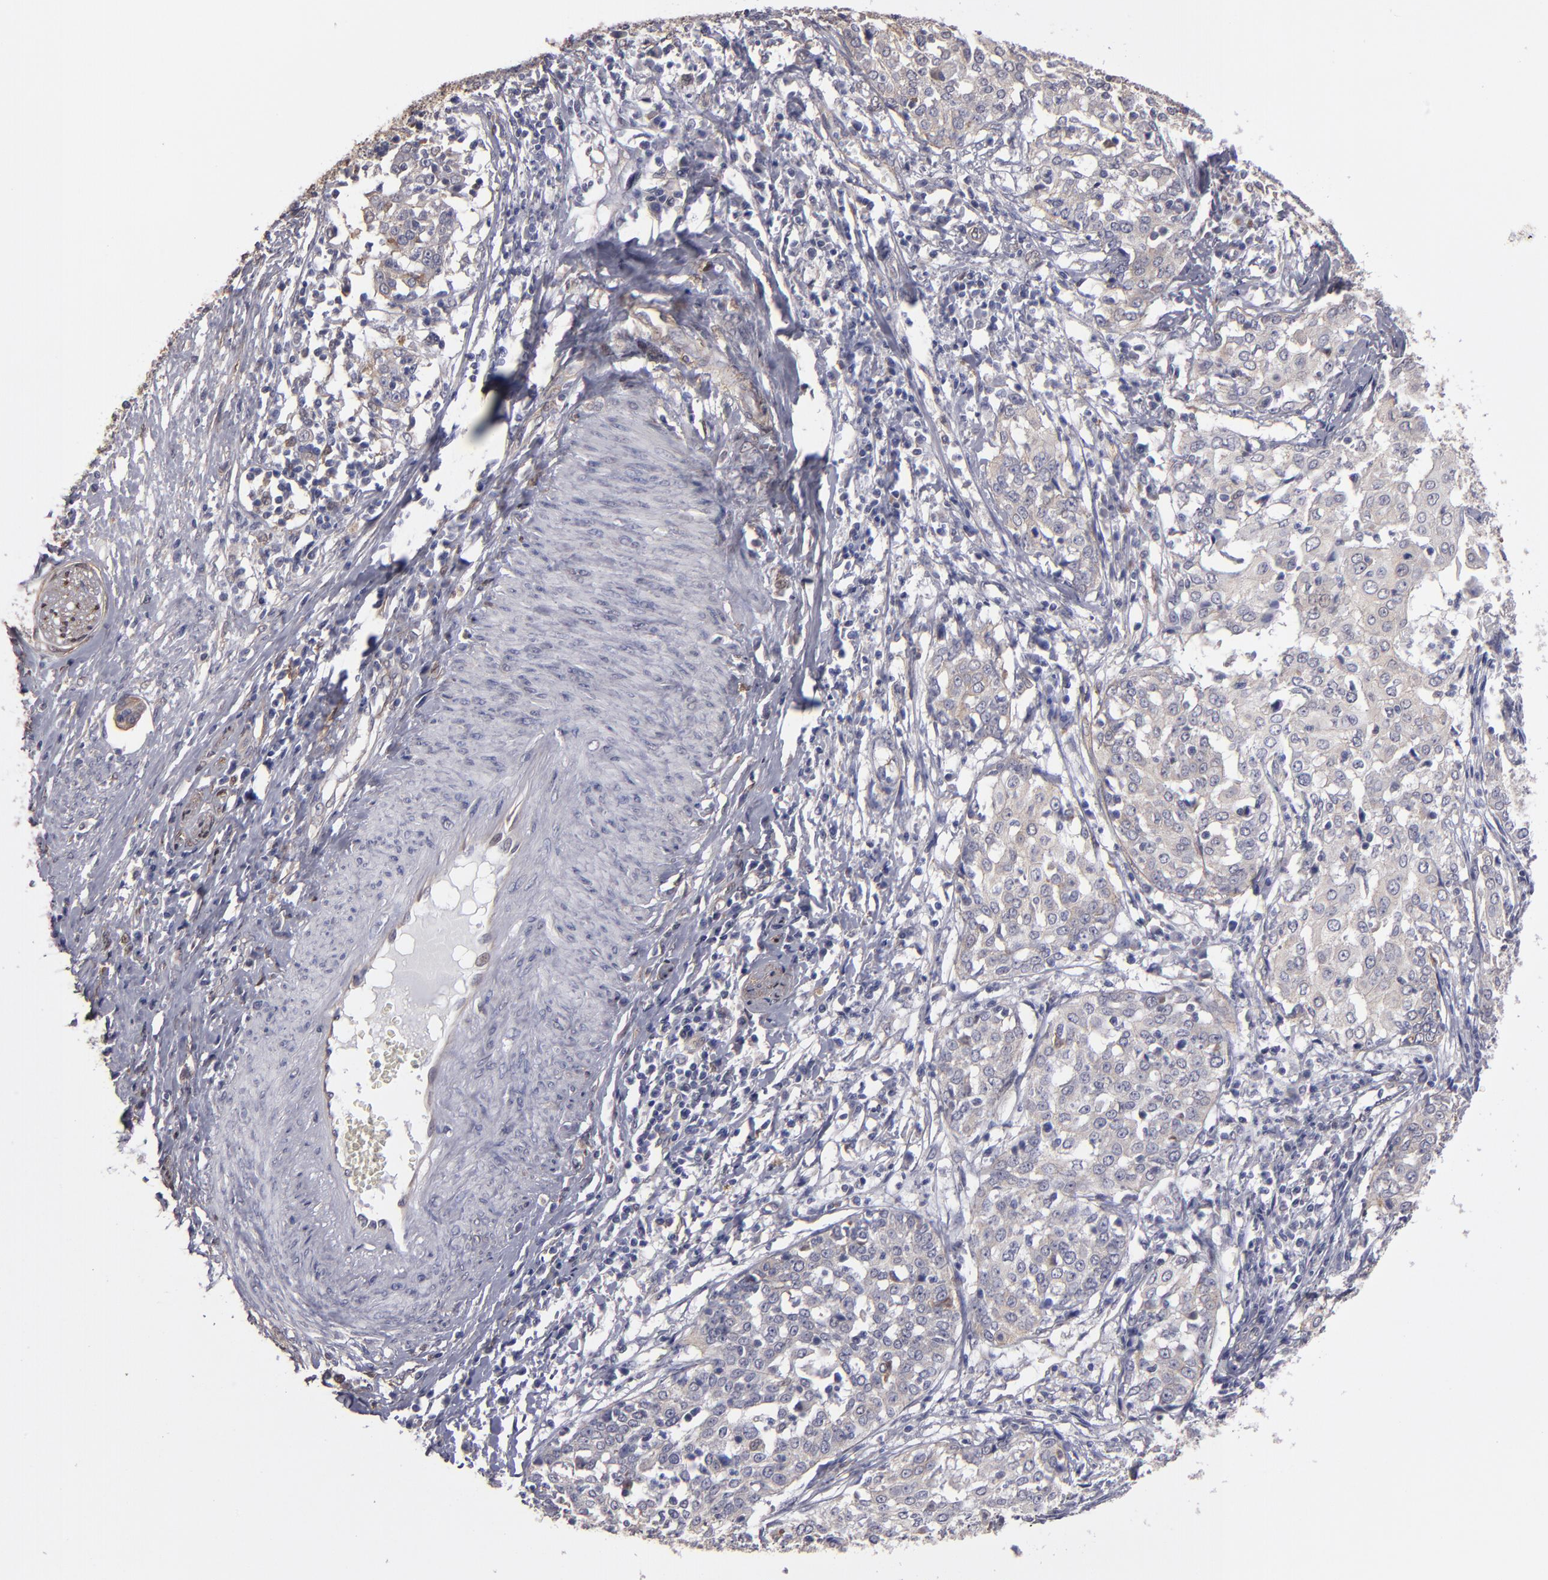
{"staining": {"intensity": "weak", "quantity": ">75%", "location": "cytoplasmic/membranous"}, "tissue": "cervical cancer", "cell_type": "Tumor cells", "image_type": "cancer", "snomed": [{"axis": "morphology", "description": "Squamous cell carcinoma, NOS"}, {"axis": "topography", "description": "Cervix"}], "caption": "This is a photomicrograph of IHC staining of cervical cancer (squamous cell carcinoma), which shows weak staining in the cytoplasmic/membranous of tumor cells.", "gene": "NDRG2", "patient": {"sex": "female", "age": 39}}